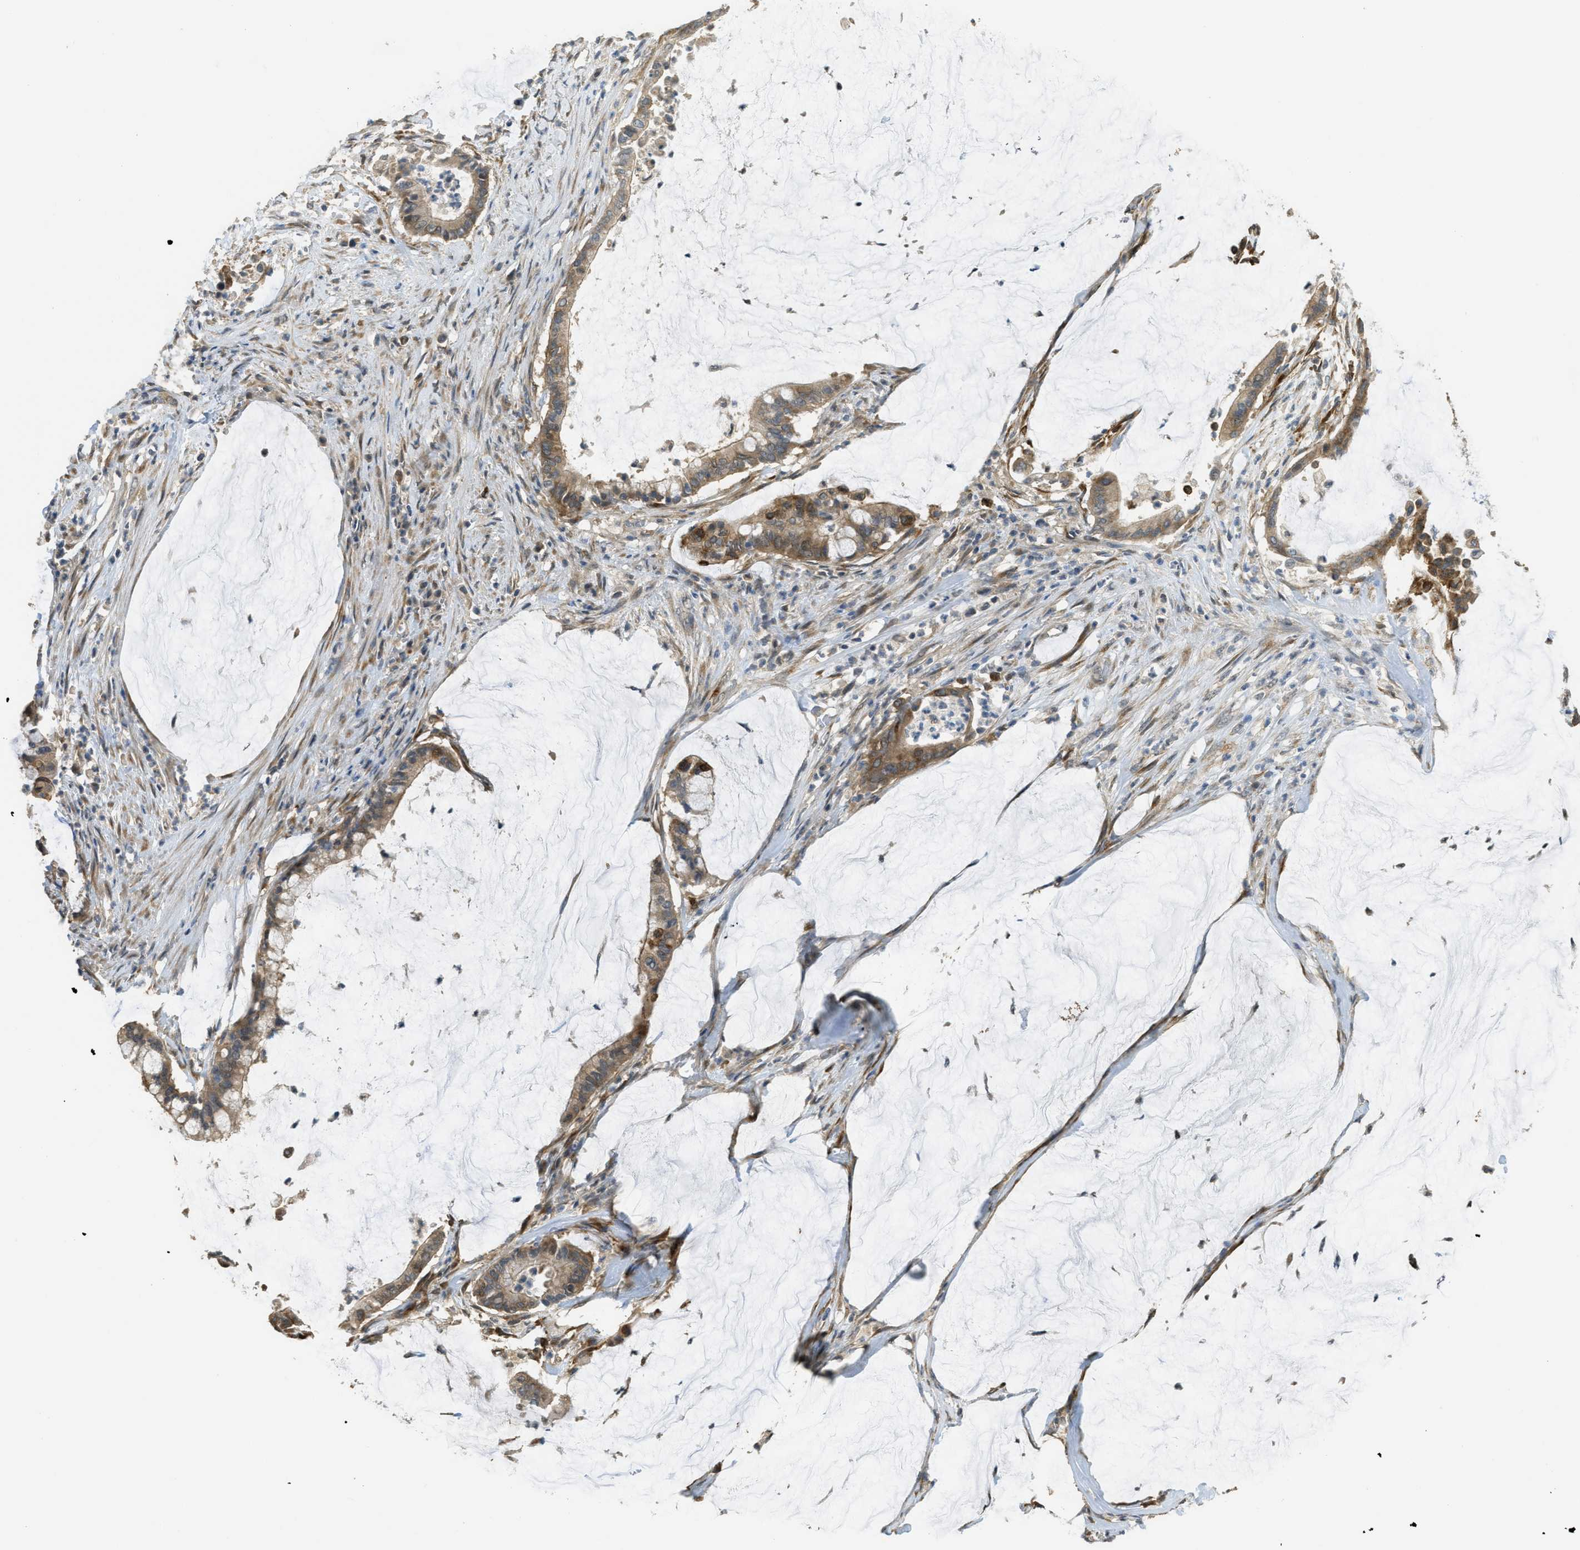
{"staining": {"intensity": "moderate", "quantity": ">75%", "location": "cytoplasmic/membranous"}, "tissue": "pancreatic cancer", "cell_type": "Tumor cells", "image_type": "cancer", "snomed": [{"axis": "morphology", "description": "Adenocarcinoma, NOS"}, {"axis": "topography", "description": "Pancreas"}], "caption": "The photomicrograph displays immunohistochemical staining of pancreatic cancer. There is moderate cytoplasmic/membranous staining is identified in approximately >75% of tumor cells. Immunohistochemistry (ihc) stains the protein of interest in brown and the nuclei are stained blue.", "gene": "IGF2BP2", "patient": {"sex": "male", "age": 41}}